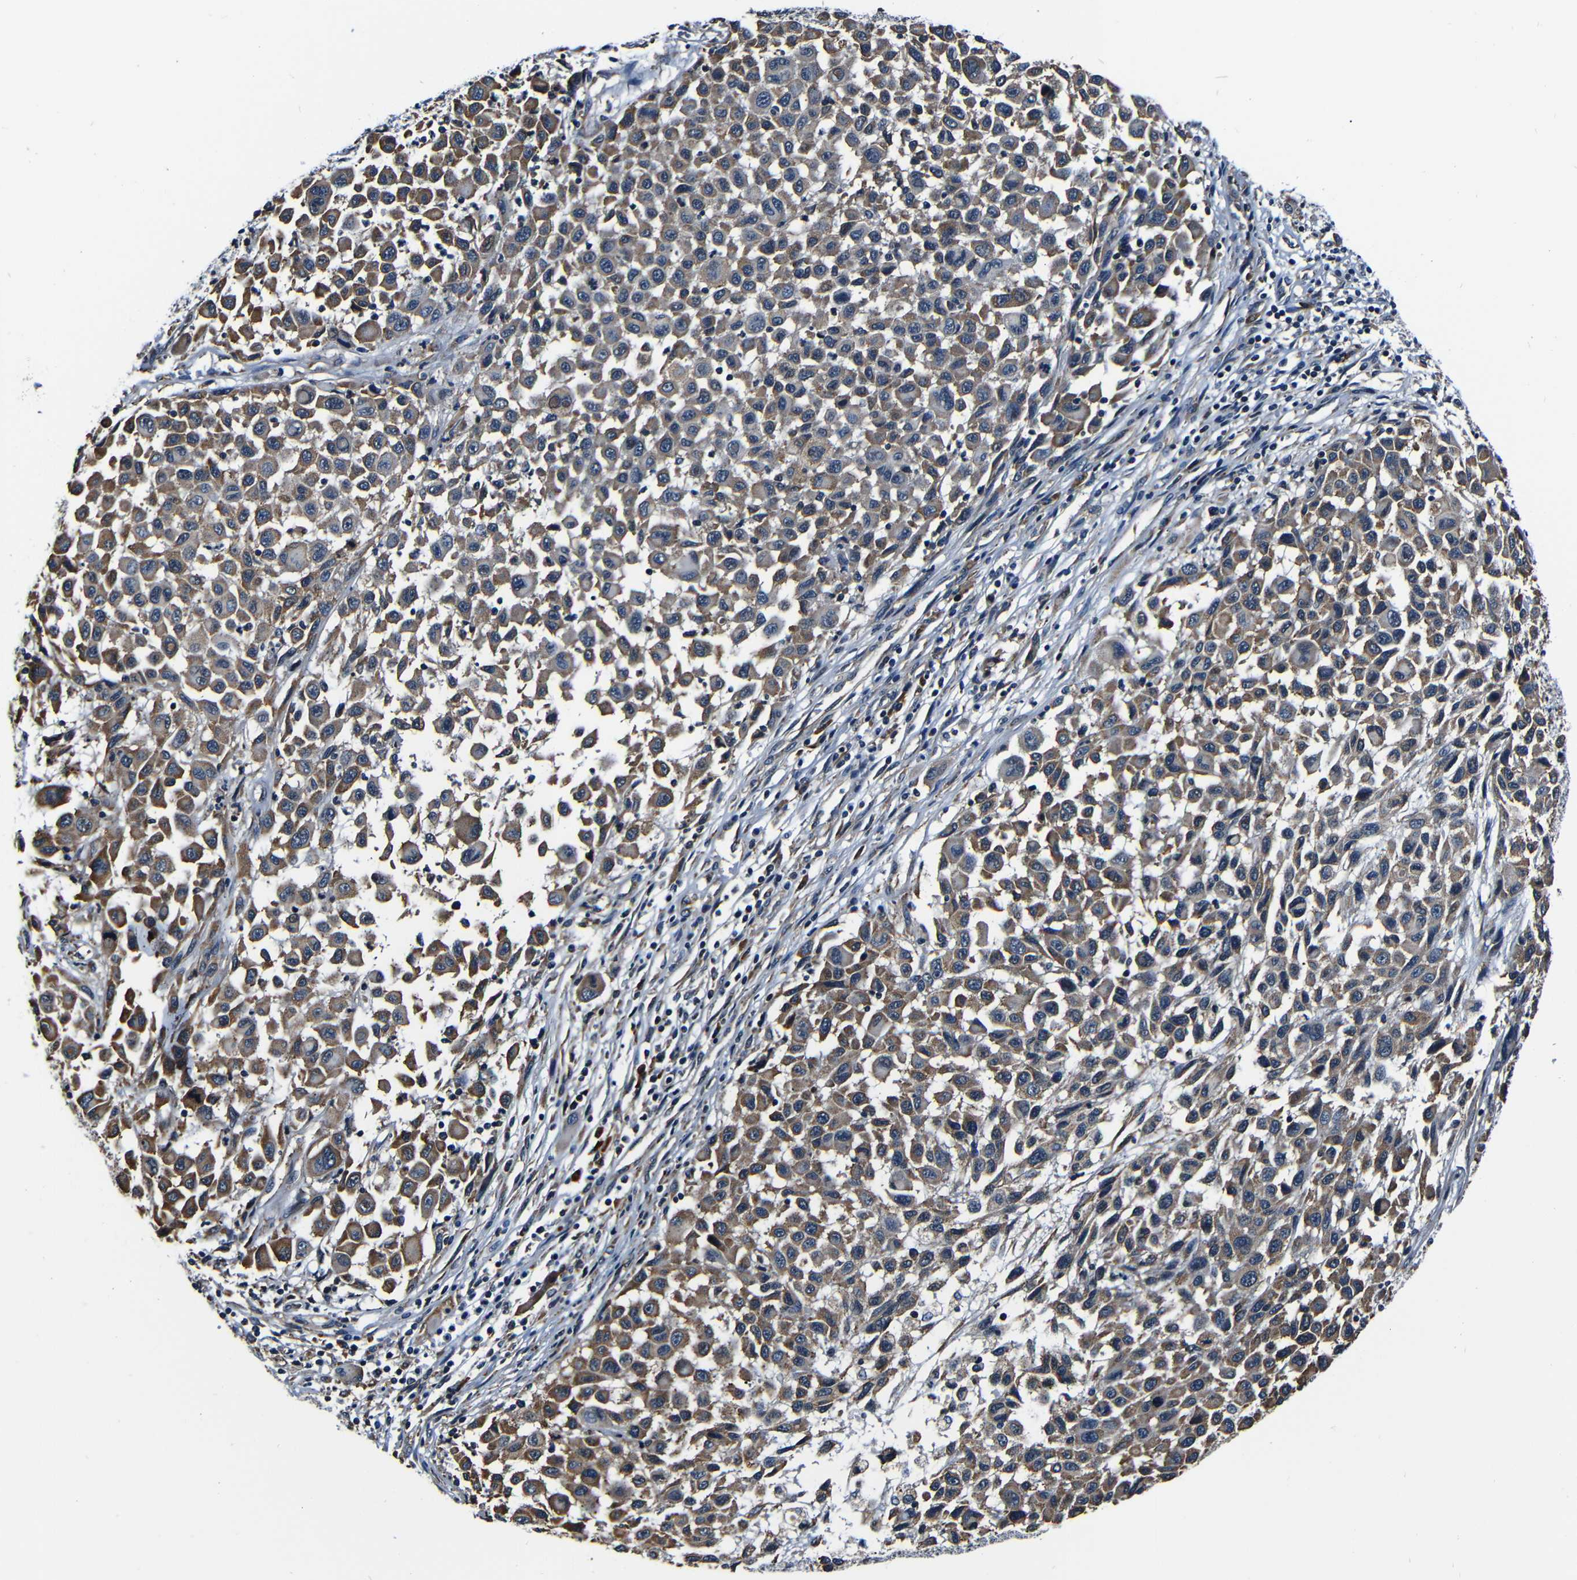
{"staining": {"intensity": "moderate", "quantity": ">75%", "location": "cytoplasmic/membranous"}, "tissue": "melanoma", "cell_type": "Tumor cells", "image_type": "cancer", "snomed": [{"axis": "morphology", "description": "Malignant melanoma, Metastatic site"}, {"axis": "topography", "description": "Lymph node"}], "caption": "A histopathology image of human malignant melanoma (metastatic site) stained for a protein demonstrates moderate cytoplasmic/membranous brown staining in tumor cells.", "gene": "NCBP3", "patient": {"sex": "male", "age": 61}}